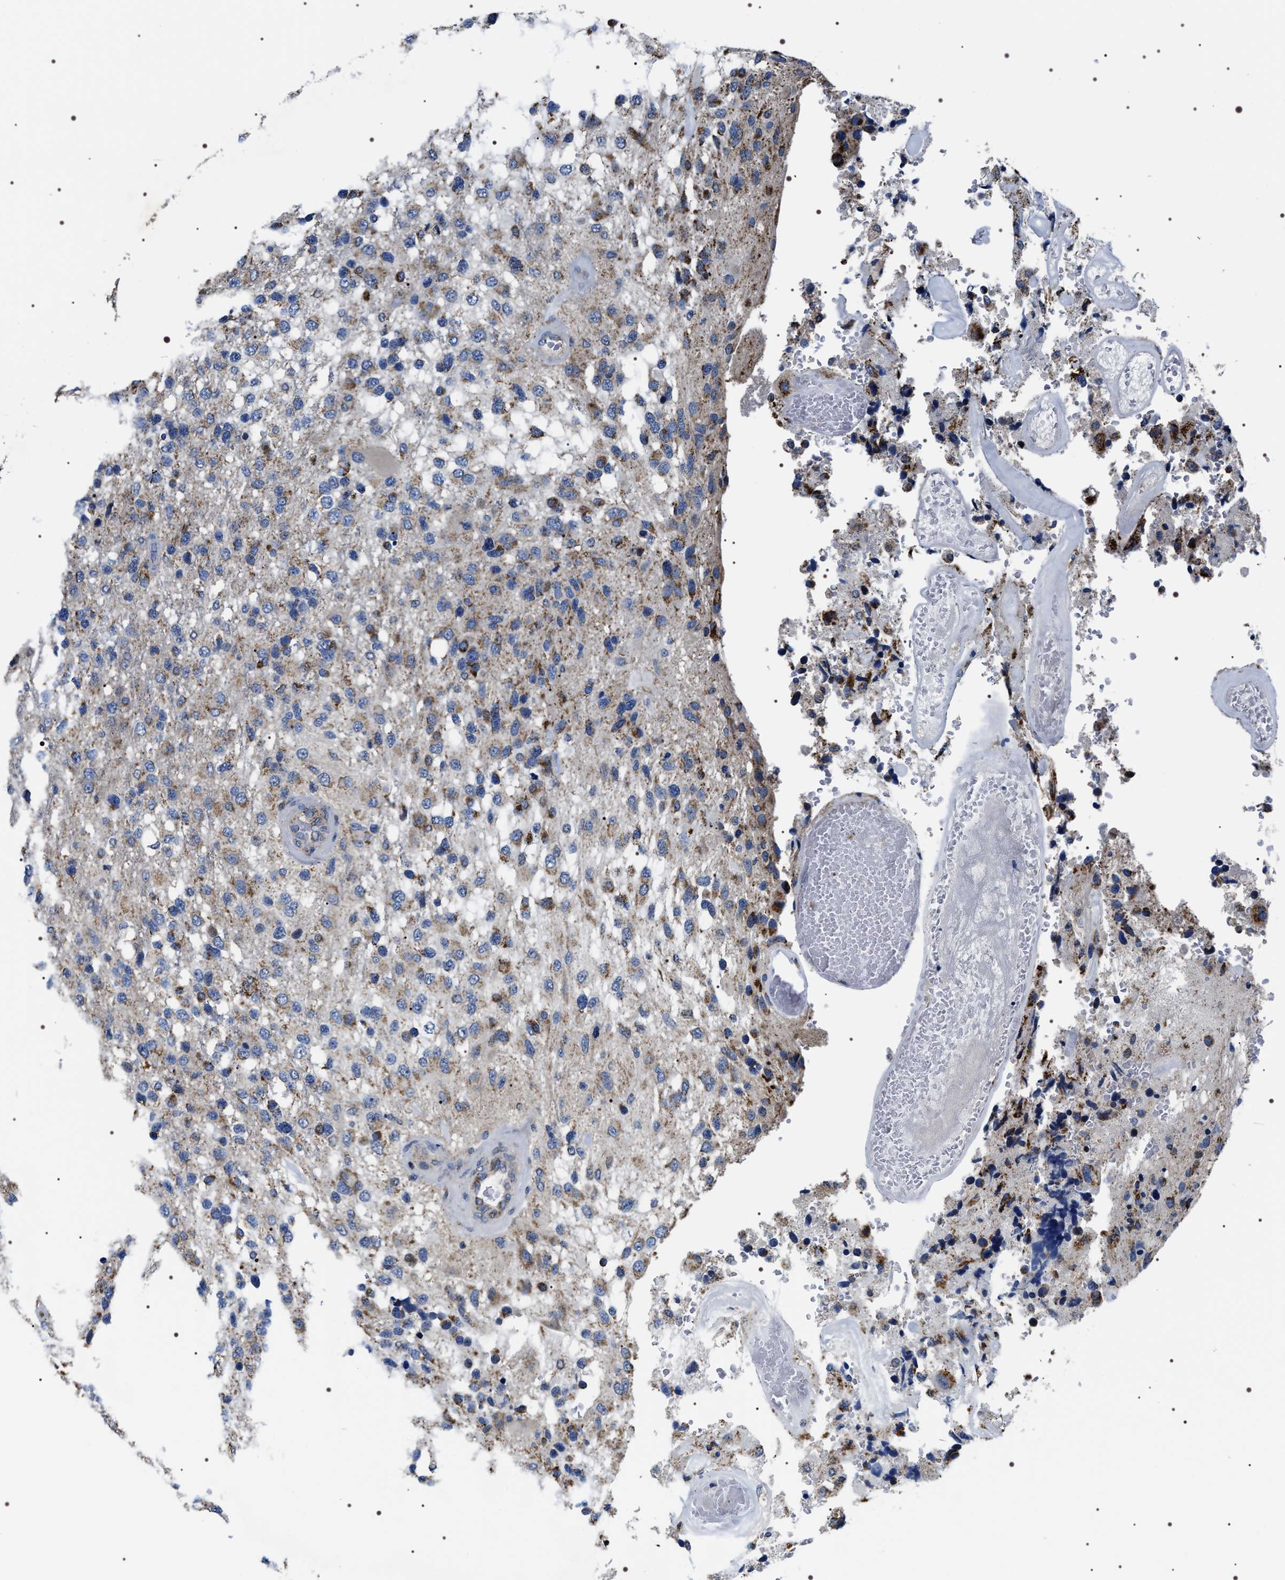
{"staining": {"intensity": "moderate", "quantity": "<25%", "location": "cytoplasmic/membranous"}, "tissue": "glioma", "cell_type": "Tumor cells", "image_type": "cancer", "snomed": [{"axis": "morphology", "description": "Glioma, malignant, High grade"}, {"axis": "topography", "description": "Brain"}], "caption": "Malignant glioma (high-grade) stained for a protein reveals moderate cytoplasmic/membranous positivity in tumor cells.", "gene": "NTMT1", "patient": {"sex": "female", "age": 58}}